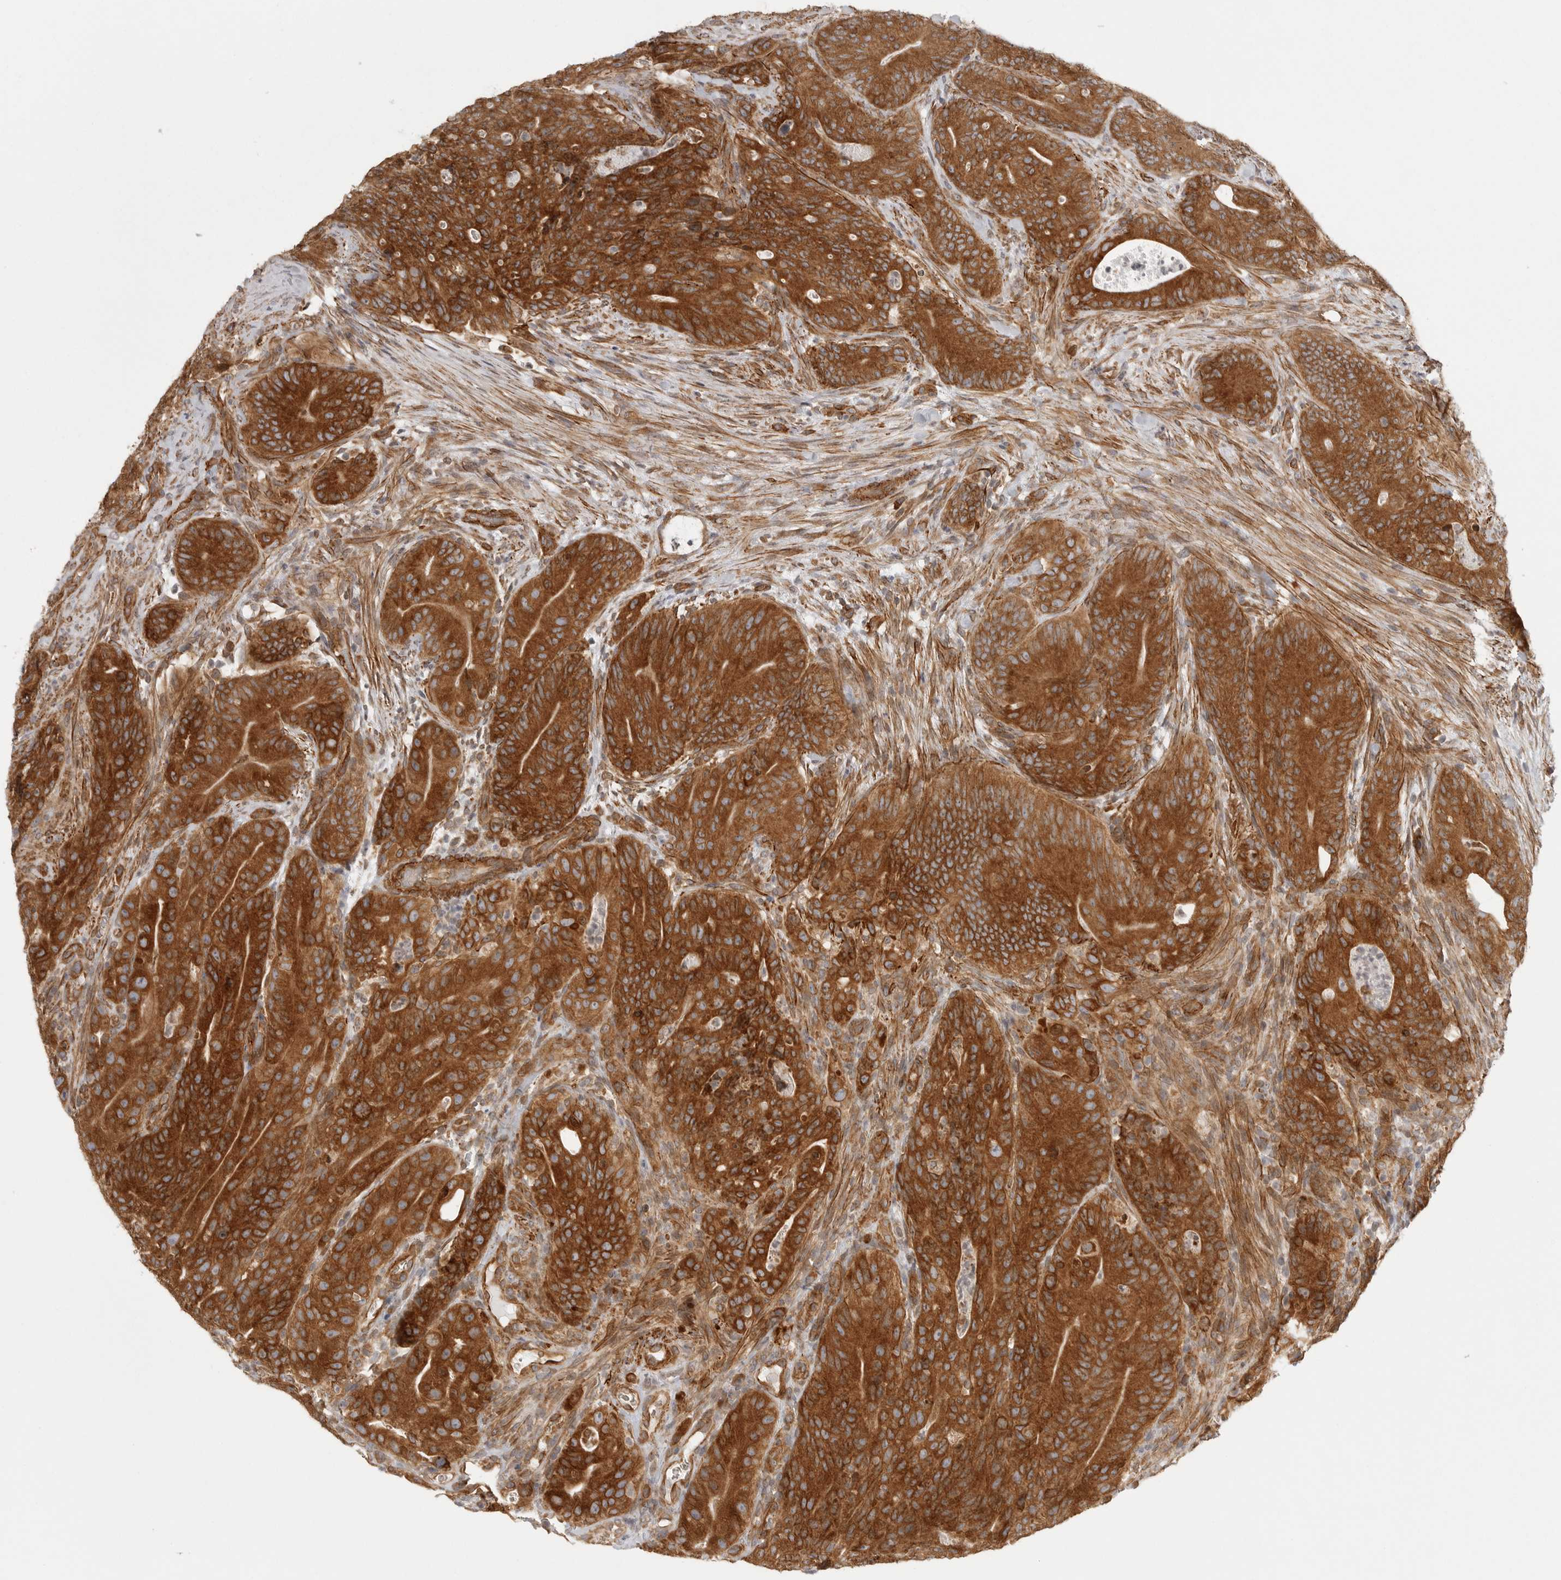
{"staining": {"intensity": "strong", "quantity": ">75%", "location": "cytoplasmic/membranous"}, "tissue": "colorectal cancer", "cell_type": "Tumor cells", "image_type": "cancer", "snomed": [{"axis": "morphology", "description": "Normal tissue, NOS"}, {"axis": "topography", "description": "Colon"}], "caption": "Colorectal cancer stained with DAB immunohistochemistry (IHC) displays high levels of strong cytoplasmic/membranous positivity in approximately >75% of tumor cells.", "gene": "CERS2", "patient": {"sex": "female", "age": 82}}